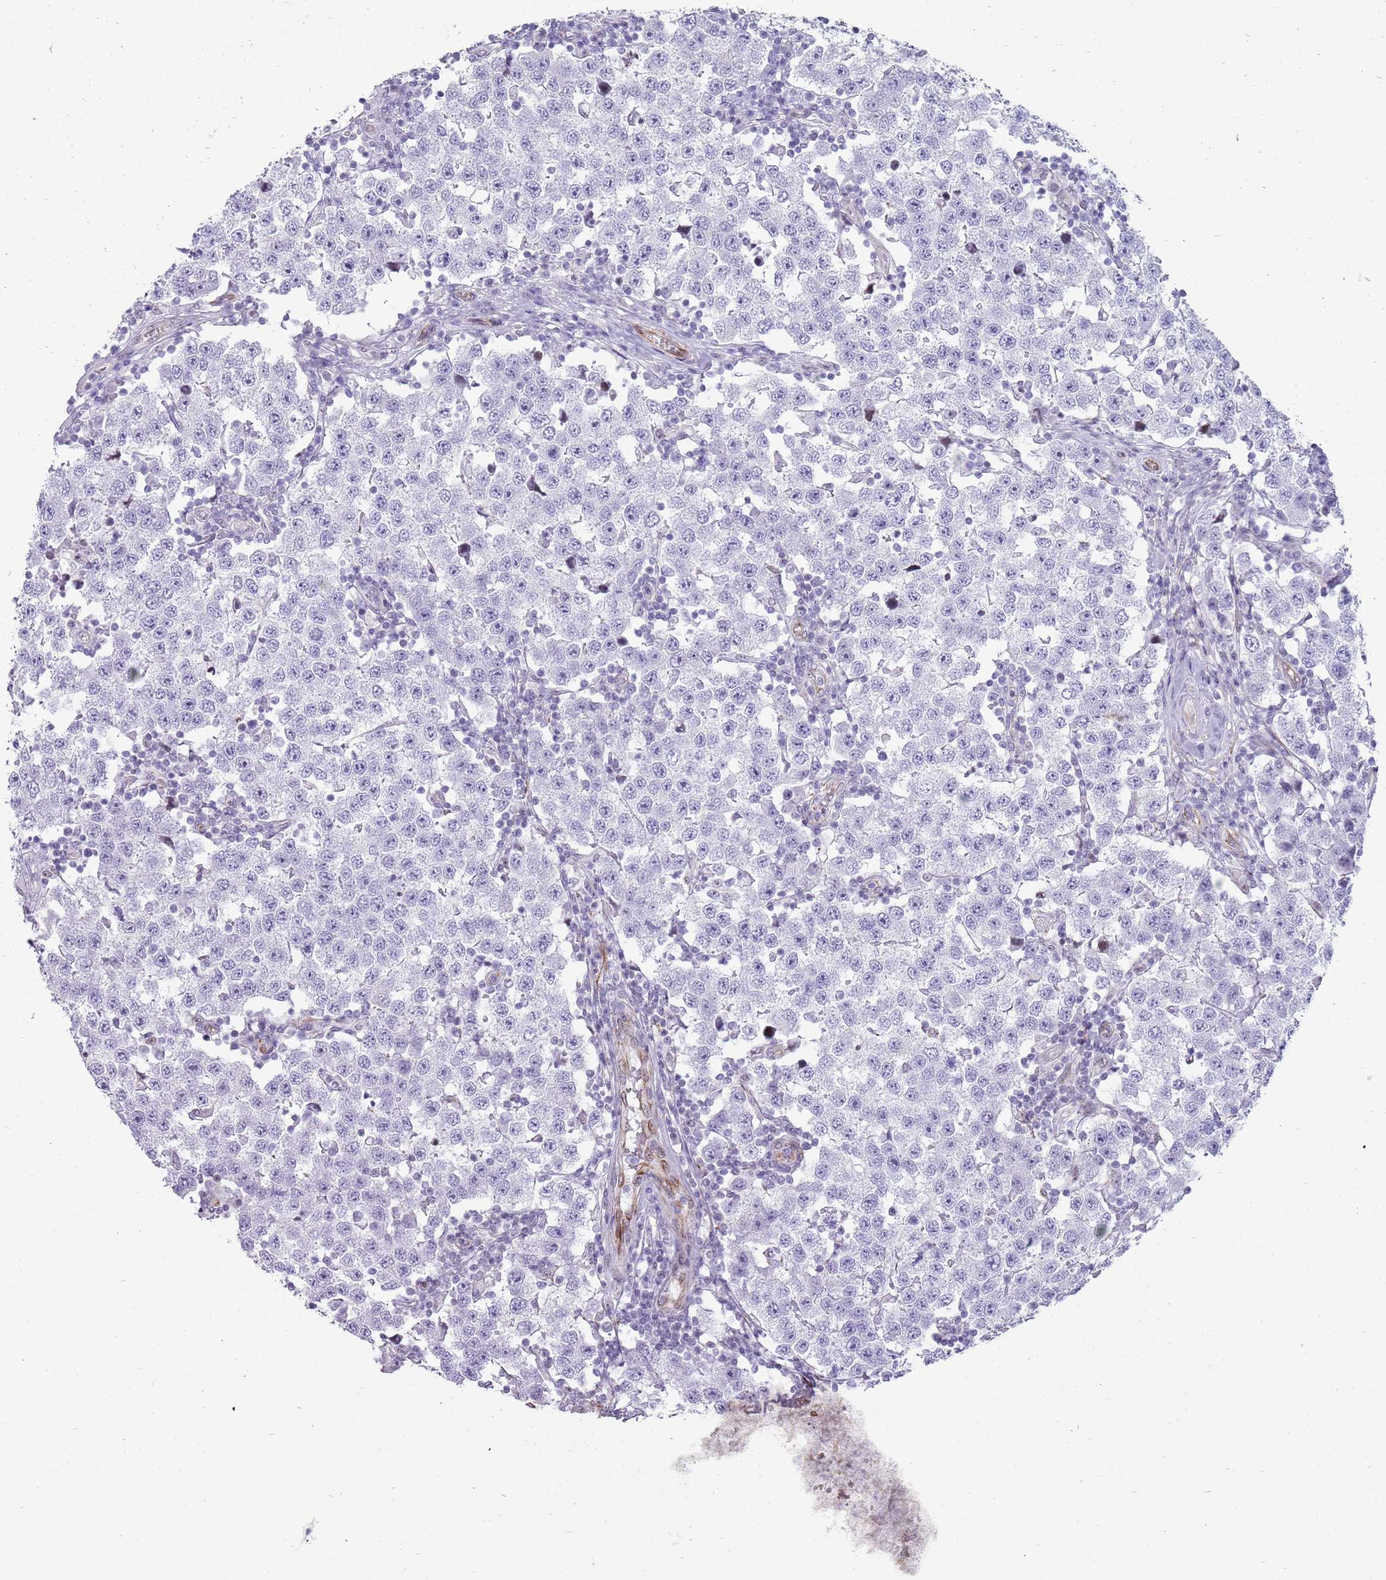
{"staining": {"intensity": "negative", "quantity": "none", "location": "none"}, "tissue": "testis cancer", "cell_type": "Tumor cells", "image_type": "cancer", "snomed": [{"axis": "morphology", "description": "Seminoma, NOS"}, {"axis": "topography", "description": "Testis"}], "caption": "Tumor cells are negative for protein expression in human testis seminoma. (DAB IHC with hematoxylin counter stain).", "gene": "NBPF3", "patient": {"sex": "male", "age": 34}}